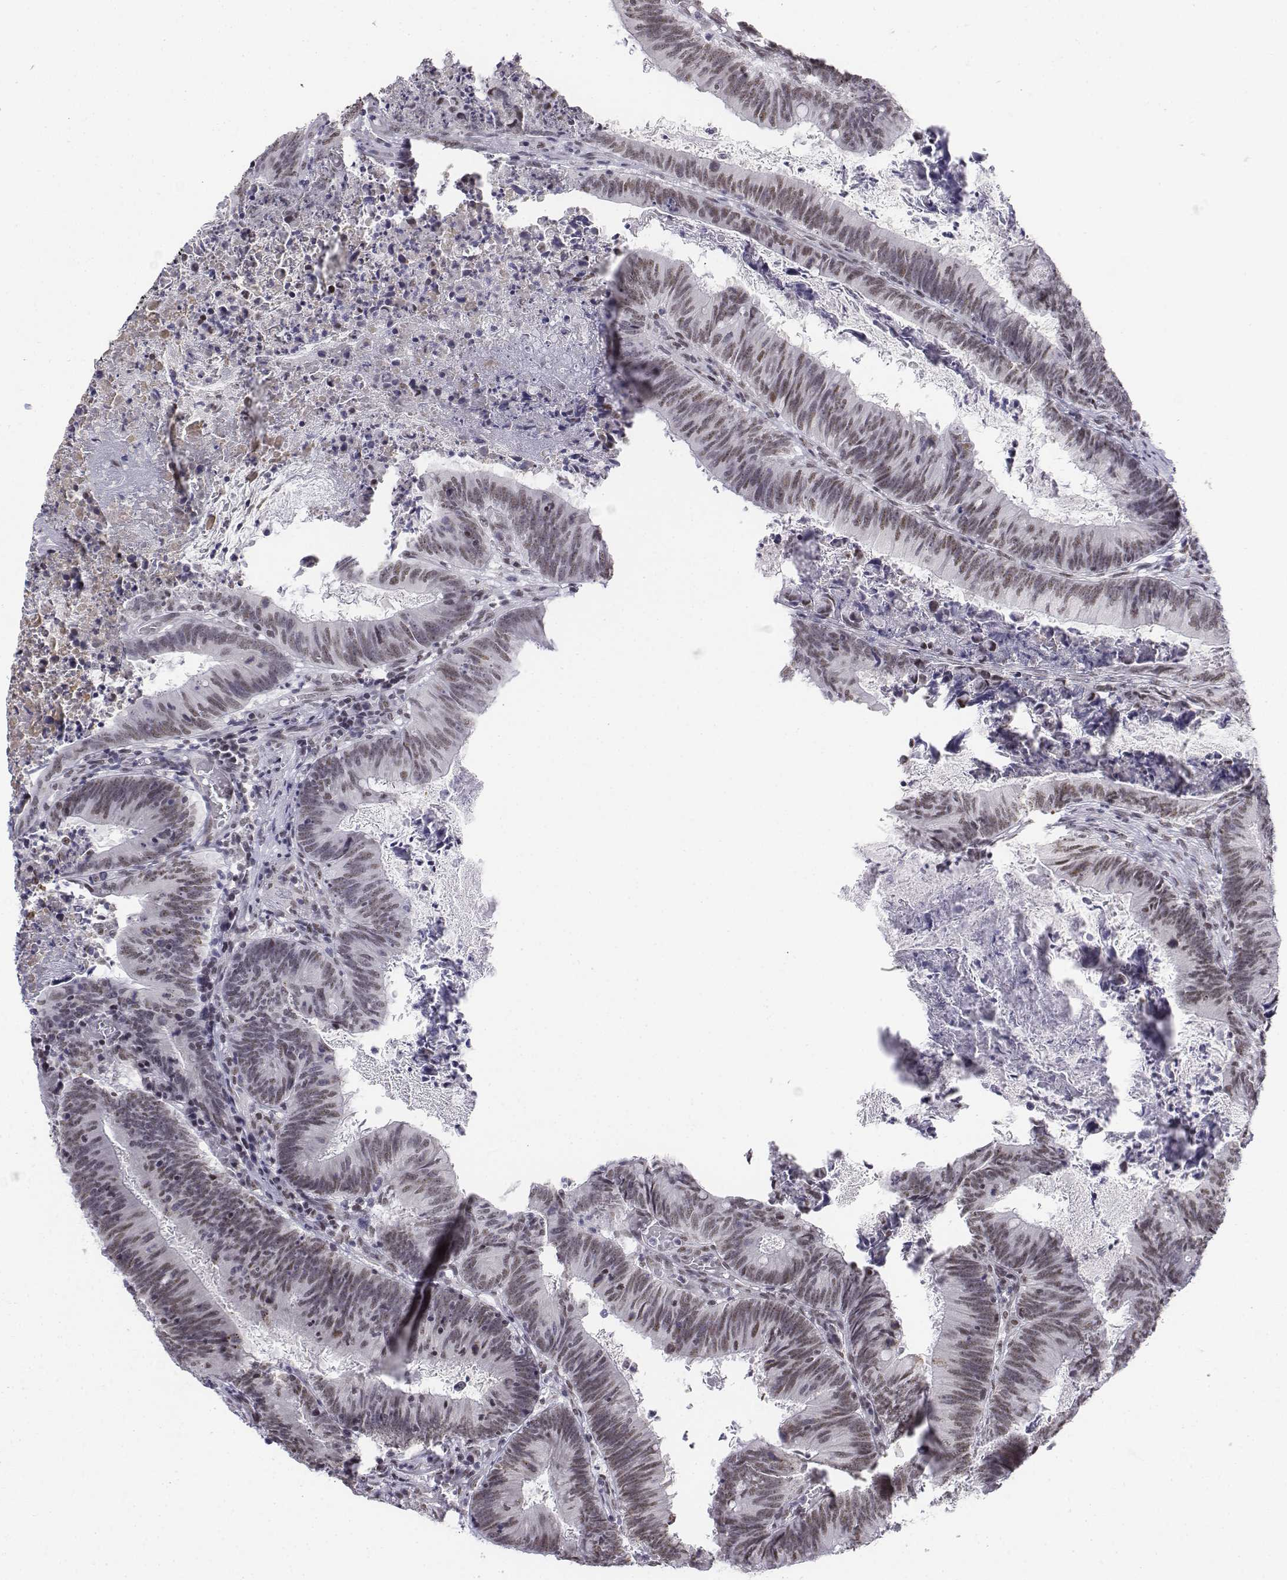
{"staining": {"intensity": "moderate", "quantity": ">75%", "location": "nuclear"}, "tissue": "colorectal cancer", "cell_type": "Tumor cells", "image_type": "cancer", "snomed": [{"axis": "morphology", "description": "Adenocarcinoma, NOS"}, {"axis": "topography", "description": "Colon"}], "caption": "About >75% of tumor cells in colorectal adenocarcinoma exhibit moderate nuclear protein expression as visualized by brown immunohistochemical staining.", "gene": "SETD1A", "patient": {"sex": "female", "age": 70}}